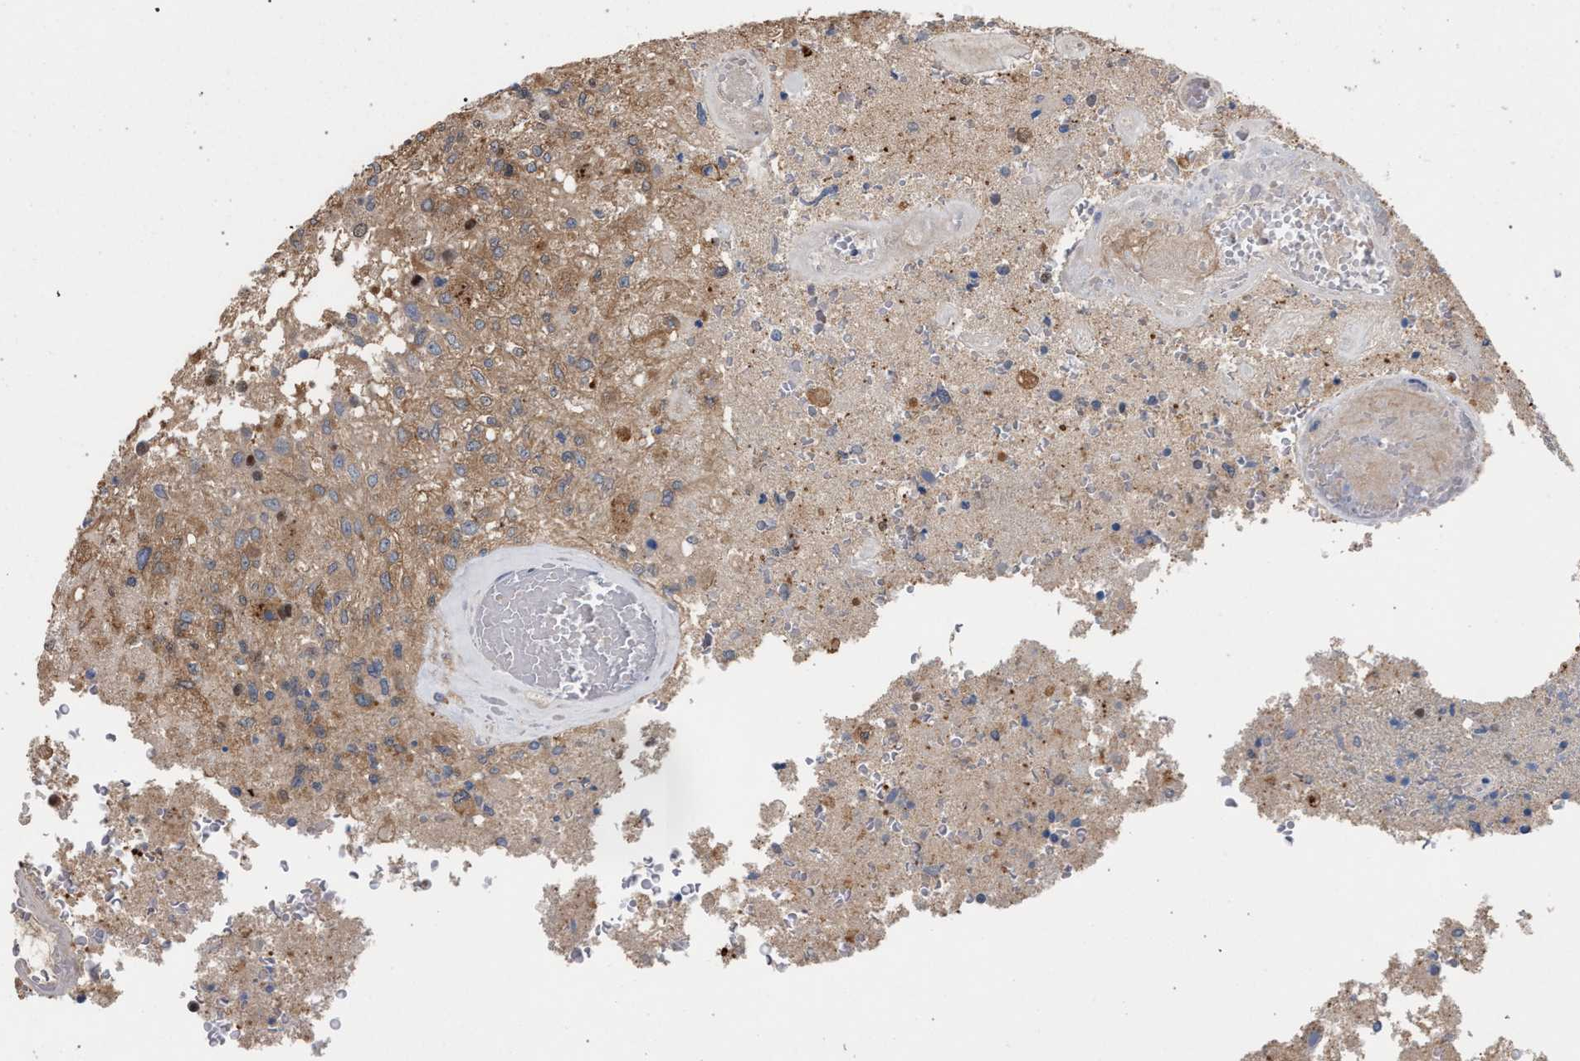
{"staining": {"intensity": "moderate", "quantity": "25%-75%", "location": "cytoplasmic/membranous"}, "tissue": "glioma", "cell_type": "Tumor cells", "image_type": "cancer", "snomed": [{"axis": "morphology", "description": "Normal tissue, NOS"}, {"axis": "morphology", "description": "Glioma, malignant, High grade"}, {"axis": "topography", "description": "Cerebral cortex"}], "caption": "Brown immunohistochemical staining in high-grade glioma (malignant) exhibits moderate cytoplasmic/membranous expression in approximately 25%-75% of tumor cells.", "gene": "TECPR1", "patient": {"sex": "male", "age": 77}}